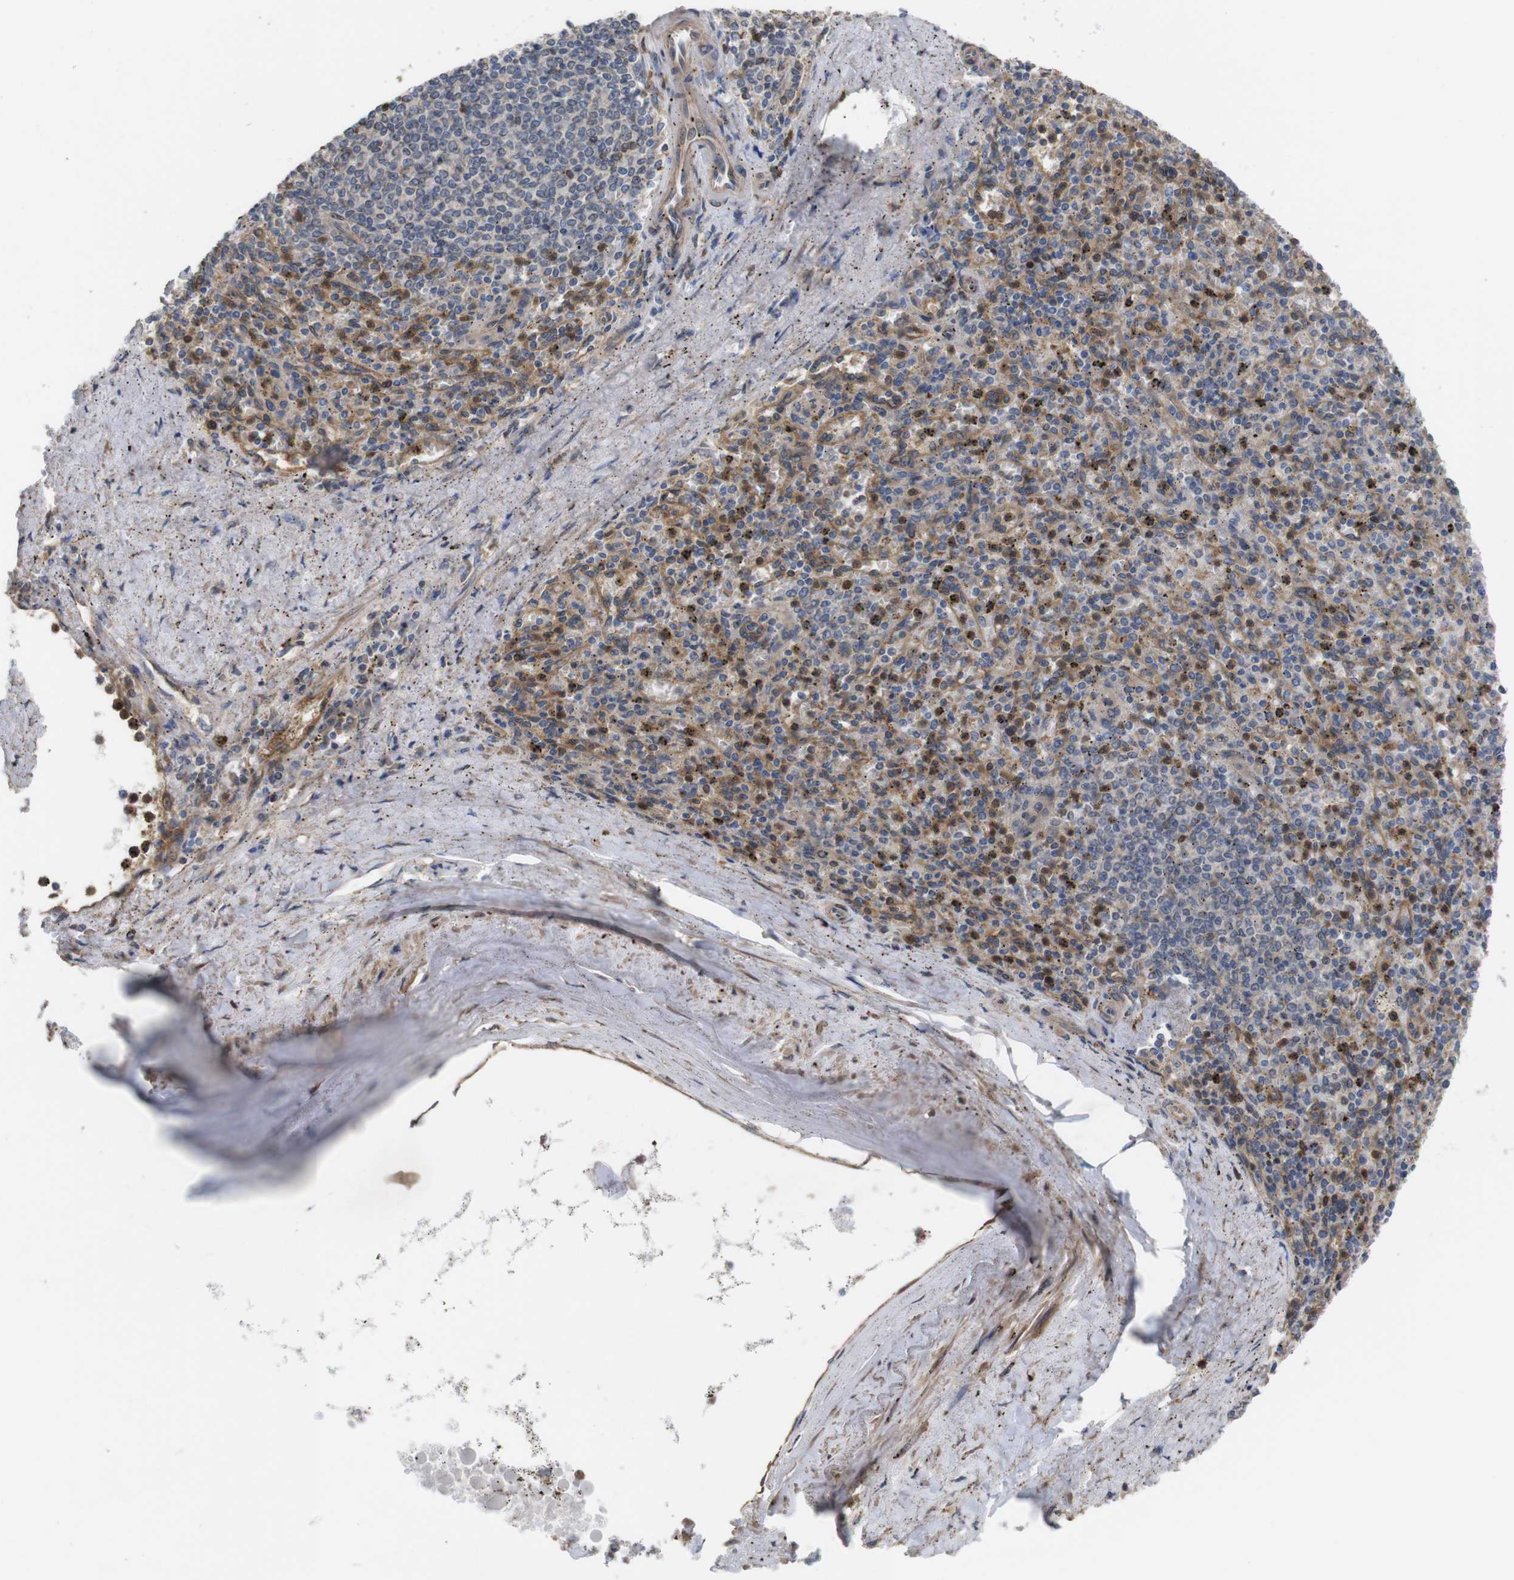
{"staining": {"intensity": "moderate", "quantity": "<25%", "location": "cytoplasmic/membranous"}, "tissue": "spleen", "cell_type": "Cells in red pulp", "image_type": "normal", "snomed": [{"axis": "morphology", "description": "Normal tissue, NOS"}, {"axis": "topography", "description": "Spleen"}], "caption": "Cells in red pulp demonstrate low levels of moderate cytoplasmic/membranous staining in approximately <25% of cells in benign human spleen. The protein is shown in brown color, while the nuclei are stained blue.", "gene": "TIAM1", "patient": {"sex": "male", "age": 72}}